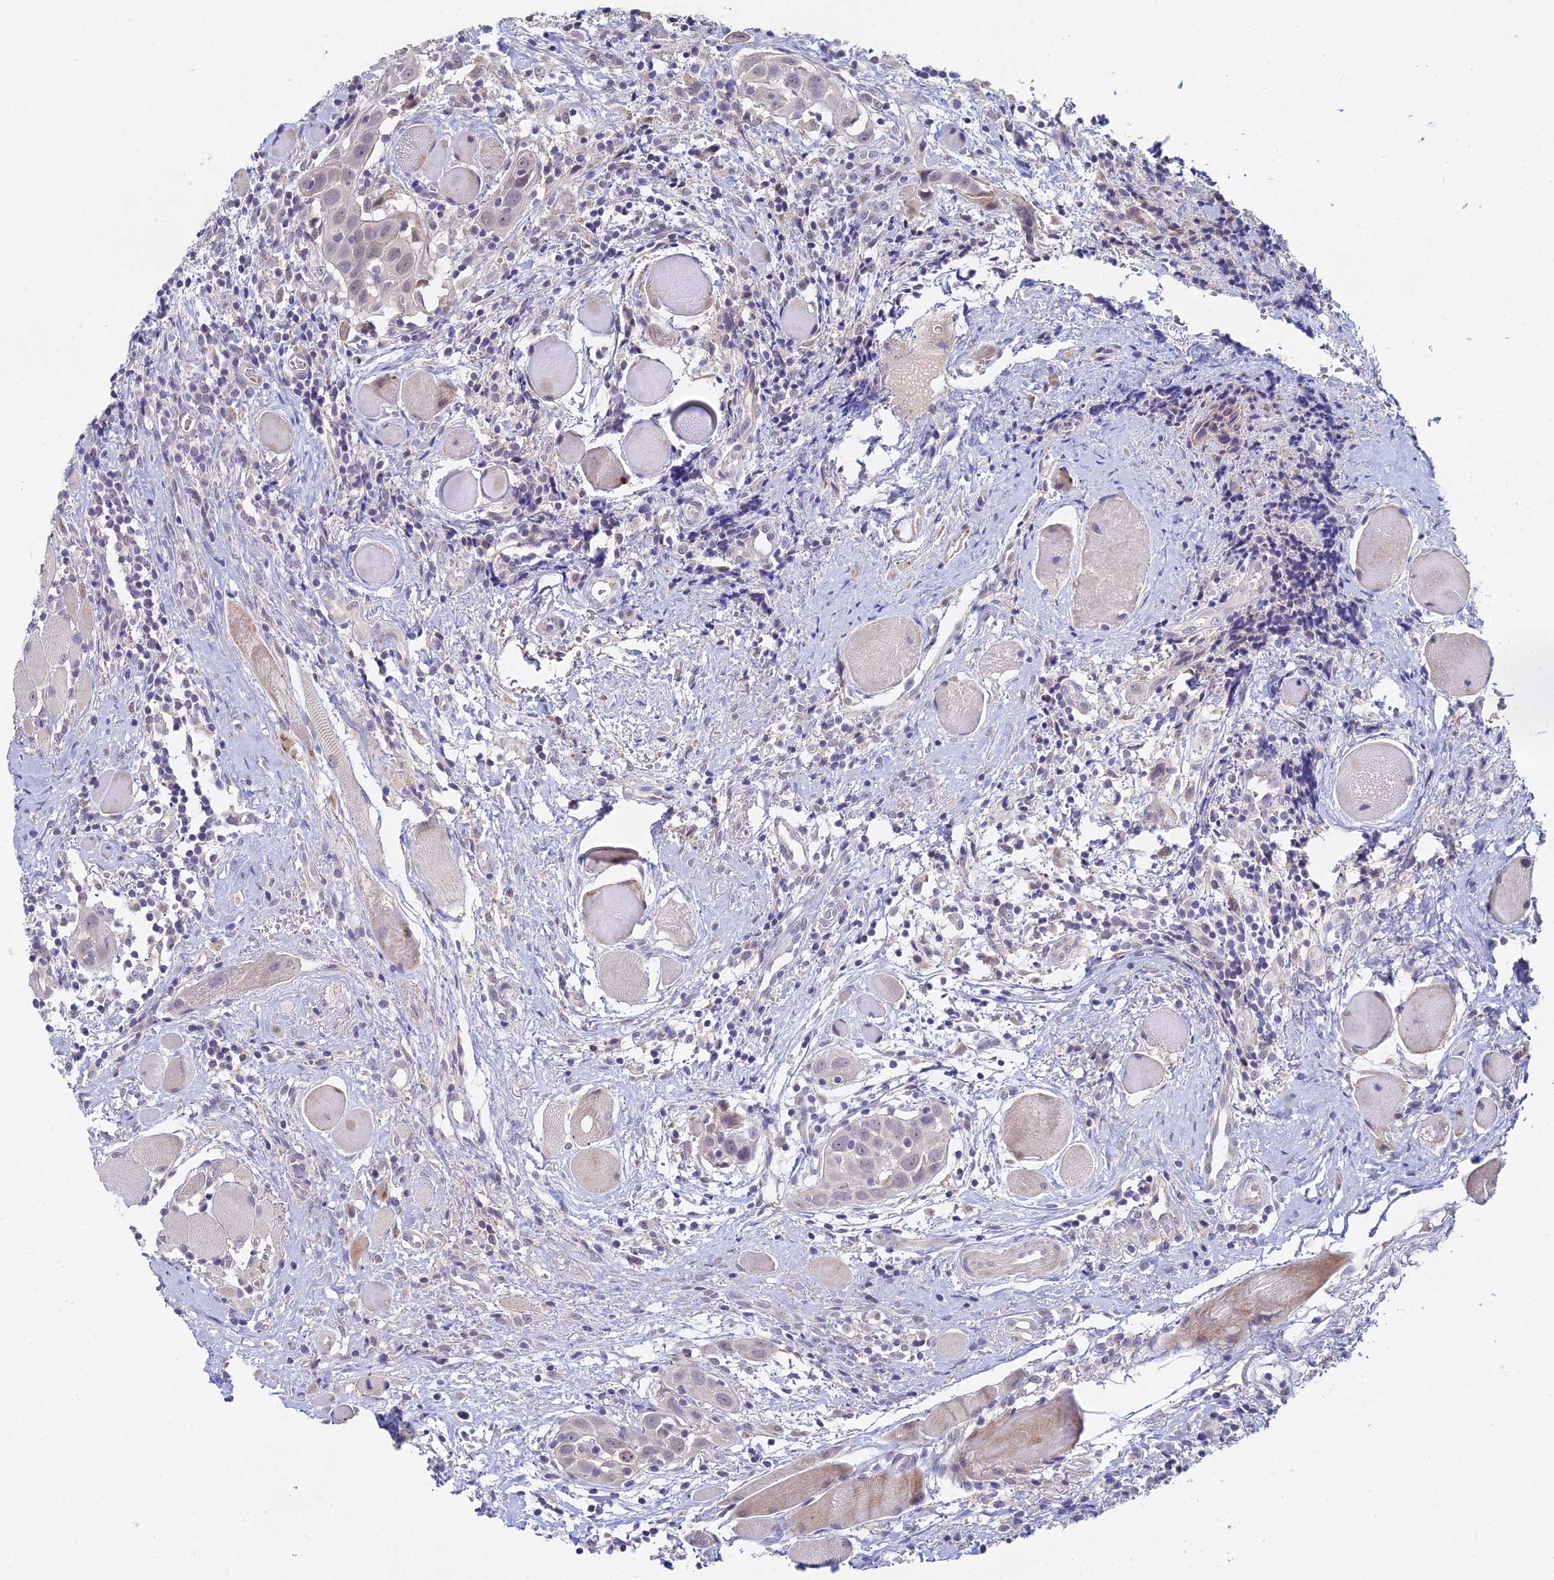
{"staining": {"intensity": "negative", "quantity": "none", "location": "none"}, "tissue": "head and neck cancer", "cell_type": "Tumor cells", "image_type": "cancer", "snomed": [{"axis": "morphology", "description": "Squamous cell carcinoma, NOS"}, {"axis": "topography", "description": "Oral tissue"}, {"axis": "topography", "description": "Head-Neck"}], "caption": "Immunohistochemistry histopathology image of head and neck cancer (squamous cell carcinoma) stained for a protein (brown), which demonstrates no expression in tumor cells.", "gene": "WDR43", "patient": {"sex": "female", "age": 50}}